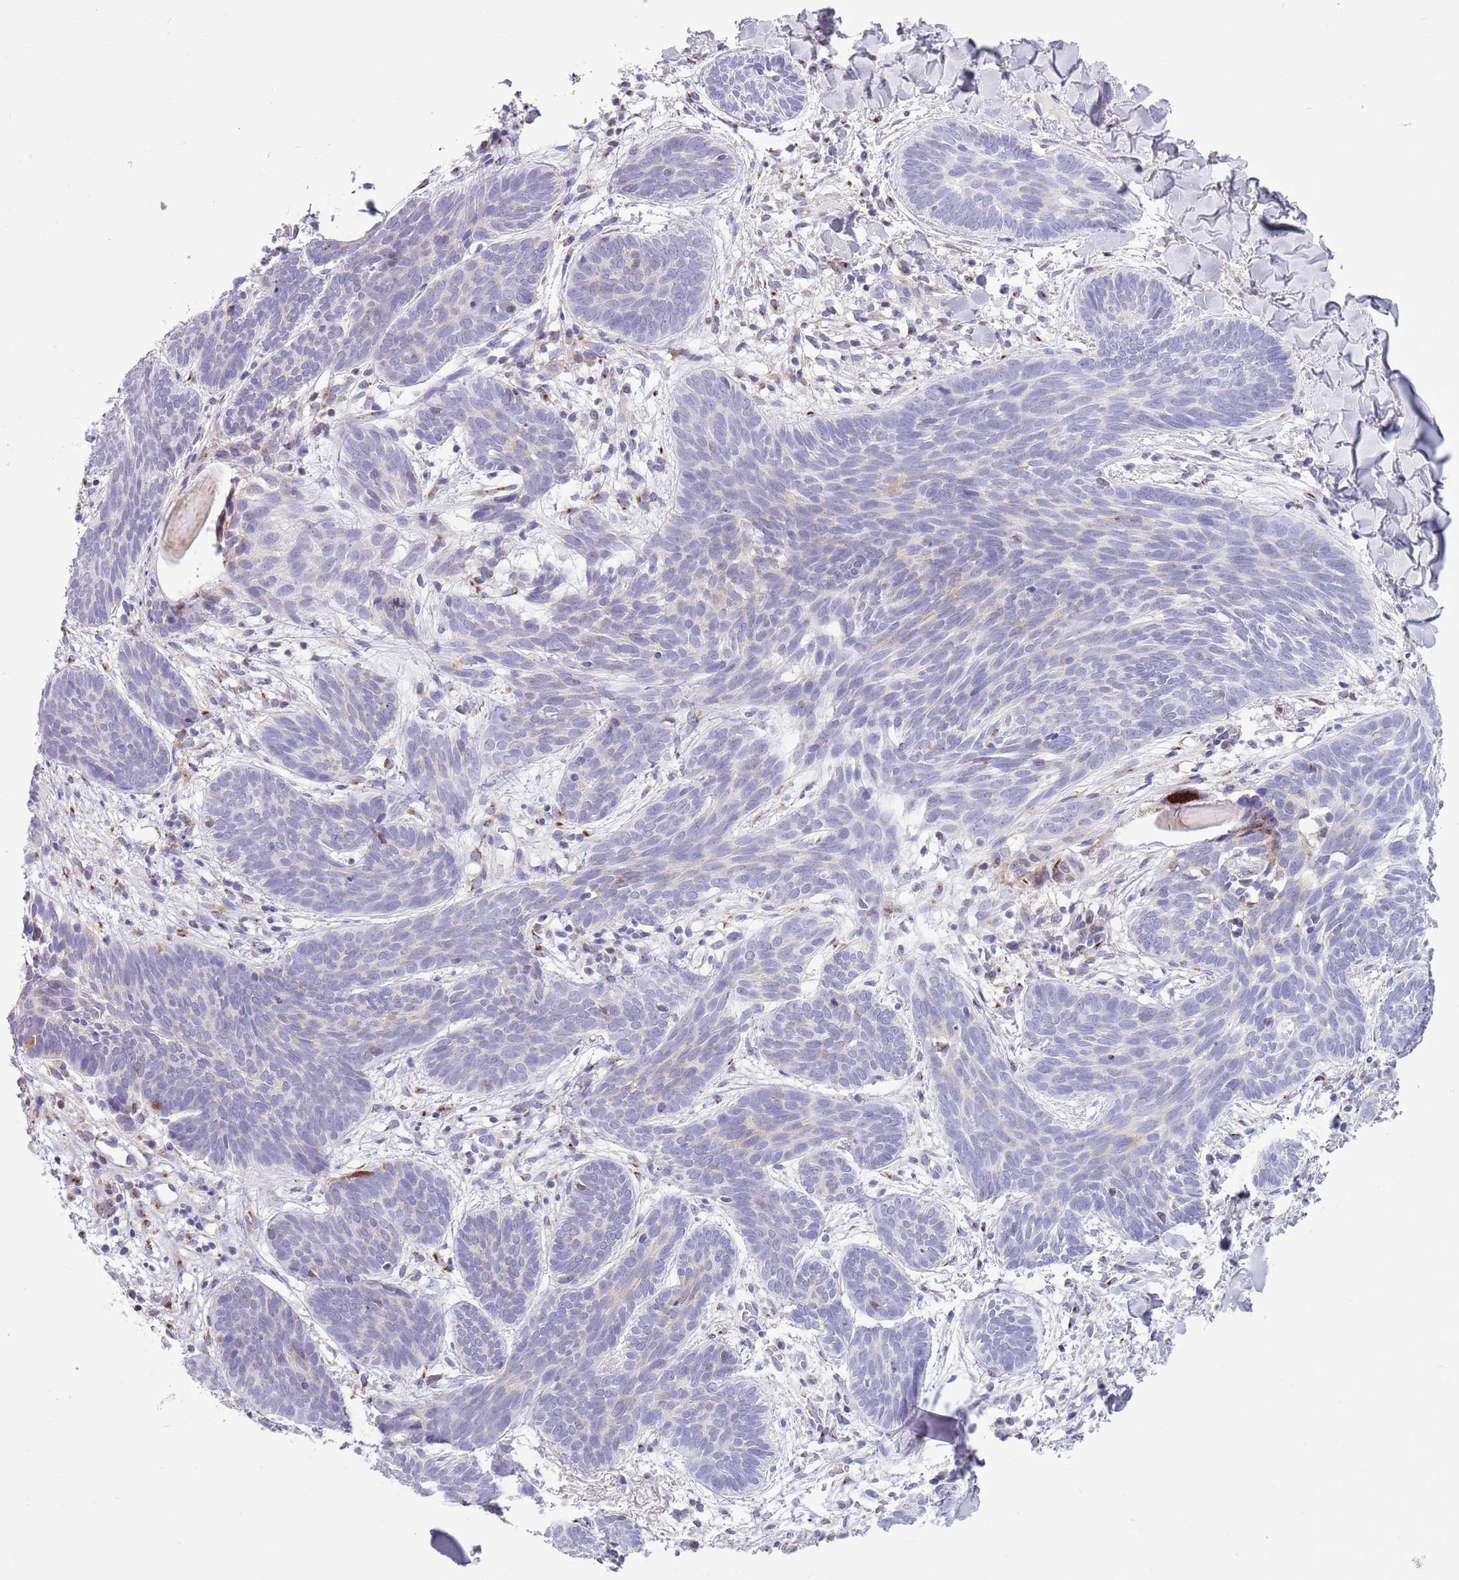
{"staining": {"intensity": "negative", "quantity": "none", "location": "none"}, "tissue": "skin cancer", "cell_type": "Tumor cells", "image_type": "cancer", "snomed": [{"axis": "morphology", "description": "Basal cell carcinoma"}, {"axis": "topography", "description": "Skin"}], "caption": "Human skin basal cell carcinoma stained for a protein using IHC shows no positivity in tumor cells.", "gene": "ACSBG1", "patient": {"sex": "female", "age": 81}}